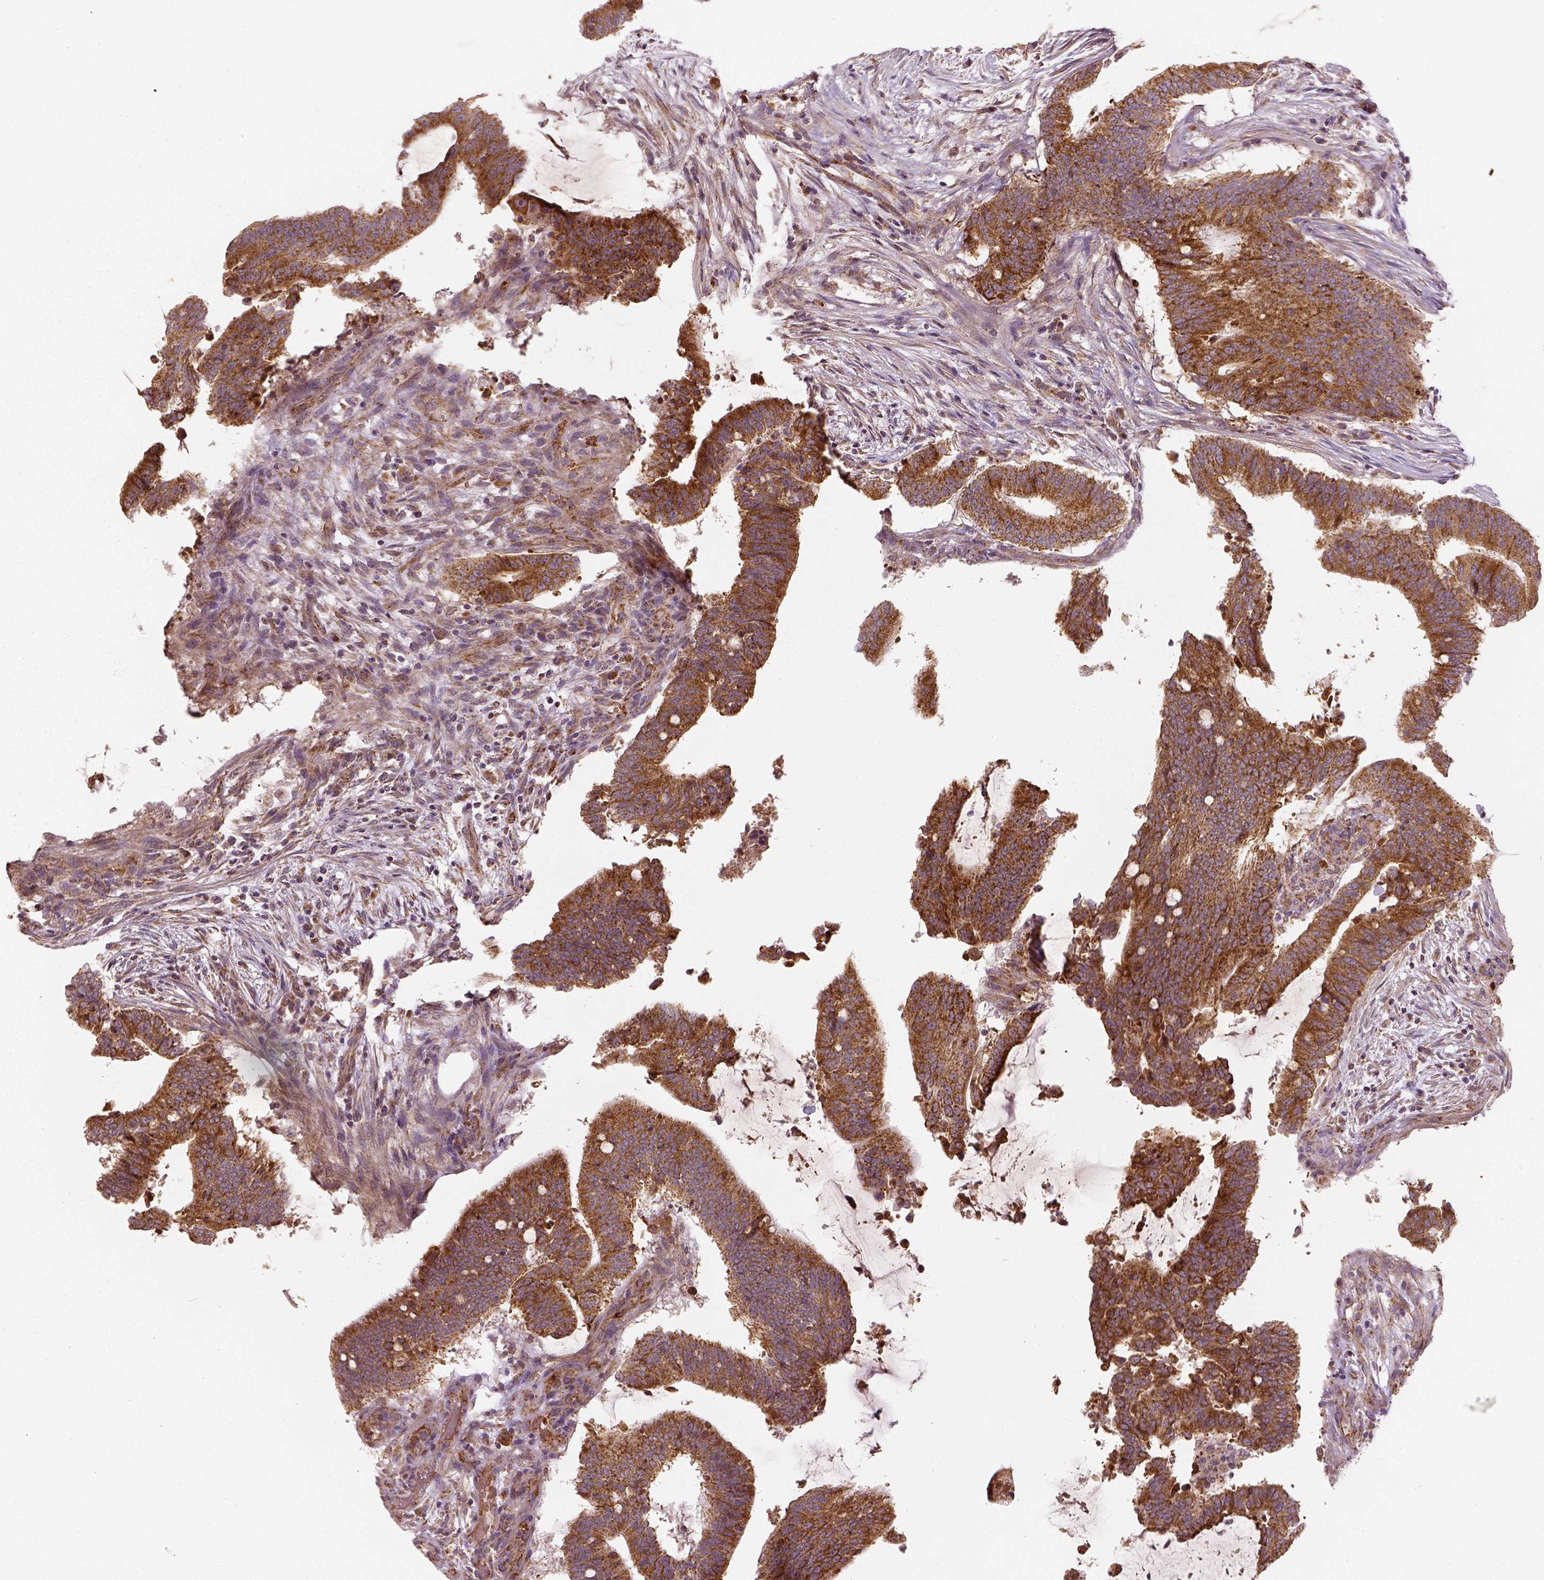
{"staining": {"intensity": "moderate", "quantity": ">75%", "location": "cytoplasmic/membranous"}, "tissue": "colorectal cancer", "cell_type": "Tumor cells", "image_type": "cancer", "snomed": [{"axis": "morphology", "description": "Adenocarcinoma, NOS"}, {"axis": "topography", "description": "Colon"}], "caption": "Tumor cells display medium levels of moderate cytoplasmic/membranous expression in about >75% of cells in colorectal adenocarcinoma.", "gene": "PGAM5", "patient": {"sex": "female", "age": 43}}